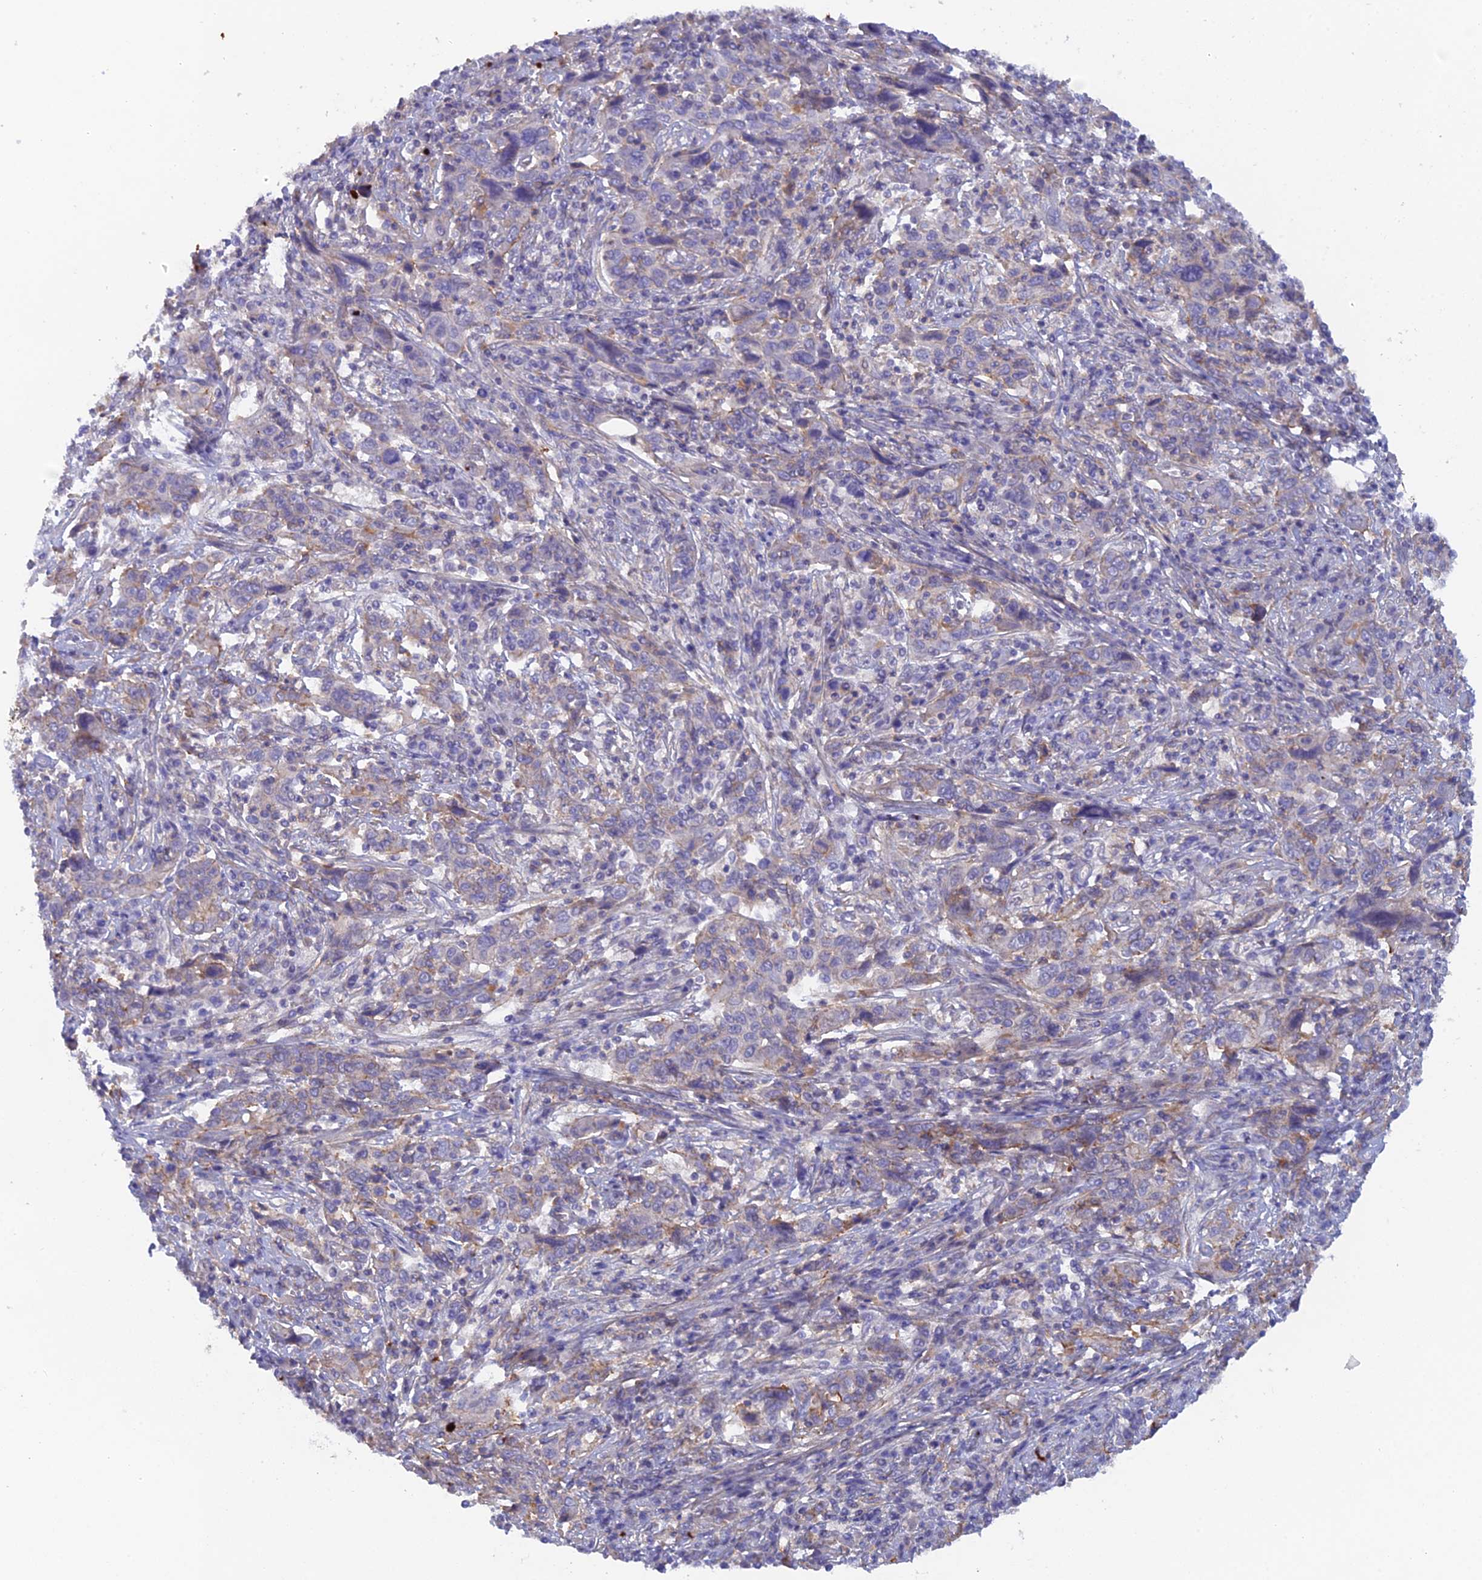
{"staining": {"intensity": "weak", "quantity": "<25%", "location": "cytoplasmic/membranous"}, "tissue": "cervical cancer", "cell_type": "Tumor cells", "image_type": "cancer", "snomed": [{"axis": "morphology", "description": "Squamous cell carcinoma, NOS"}, {"axis": "topography", "description": "Cervix"}], "caption": "A histopathology image of cervical squamous cell carcinoma stained for a protein demonstrates no brown staining in tumor cells.", "gene": "FZR1", "patient": {"sex": "female", "age": 46}}